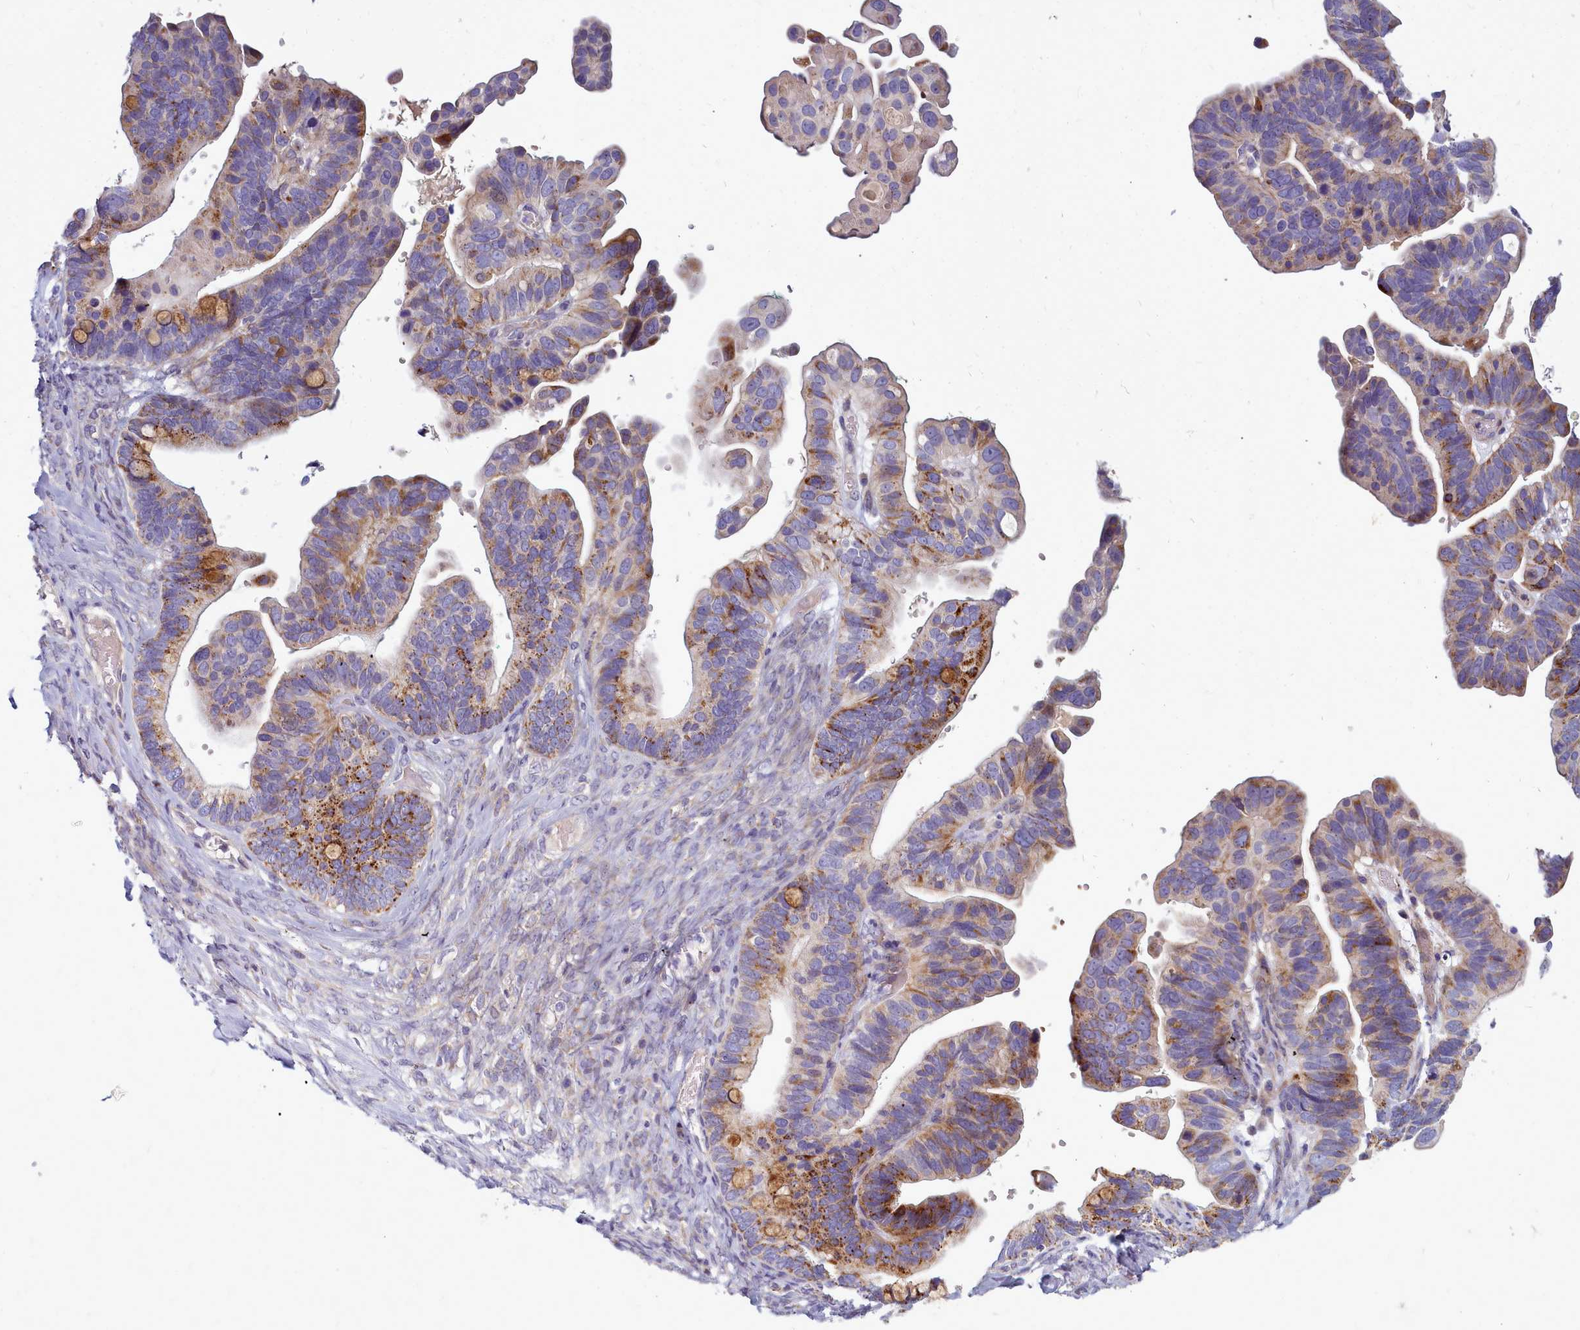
{"staining": {"intensity": "moderate", "quantity": "25%-75%", "location": "cytoplasmic/membranous"}, "tissue": "ovarian cancer", "cell_type": "Tumor cells", "image_type": "cancer", "snomed": [{"axis": "morphology", "description": "Cystadenocarcinoma, serous, NOS"}, {"axis": "topography", "description": "Ovary"}], "caption": "Moderate cytoplasmic/membranous staining is seen in approximately 25%-75% of tumor cells in ovarian serous cystadenocarcinoma.", "gene": "SMPD4", "patient": {"sex": "female", "age": 56}}